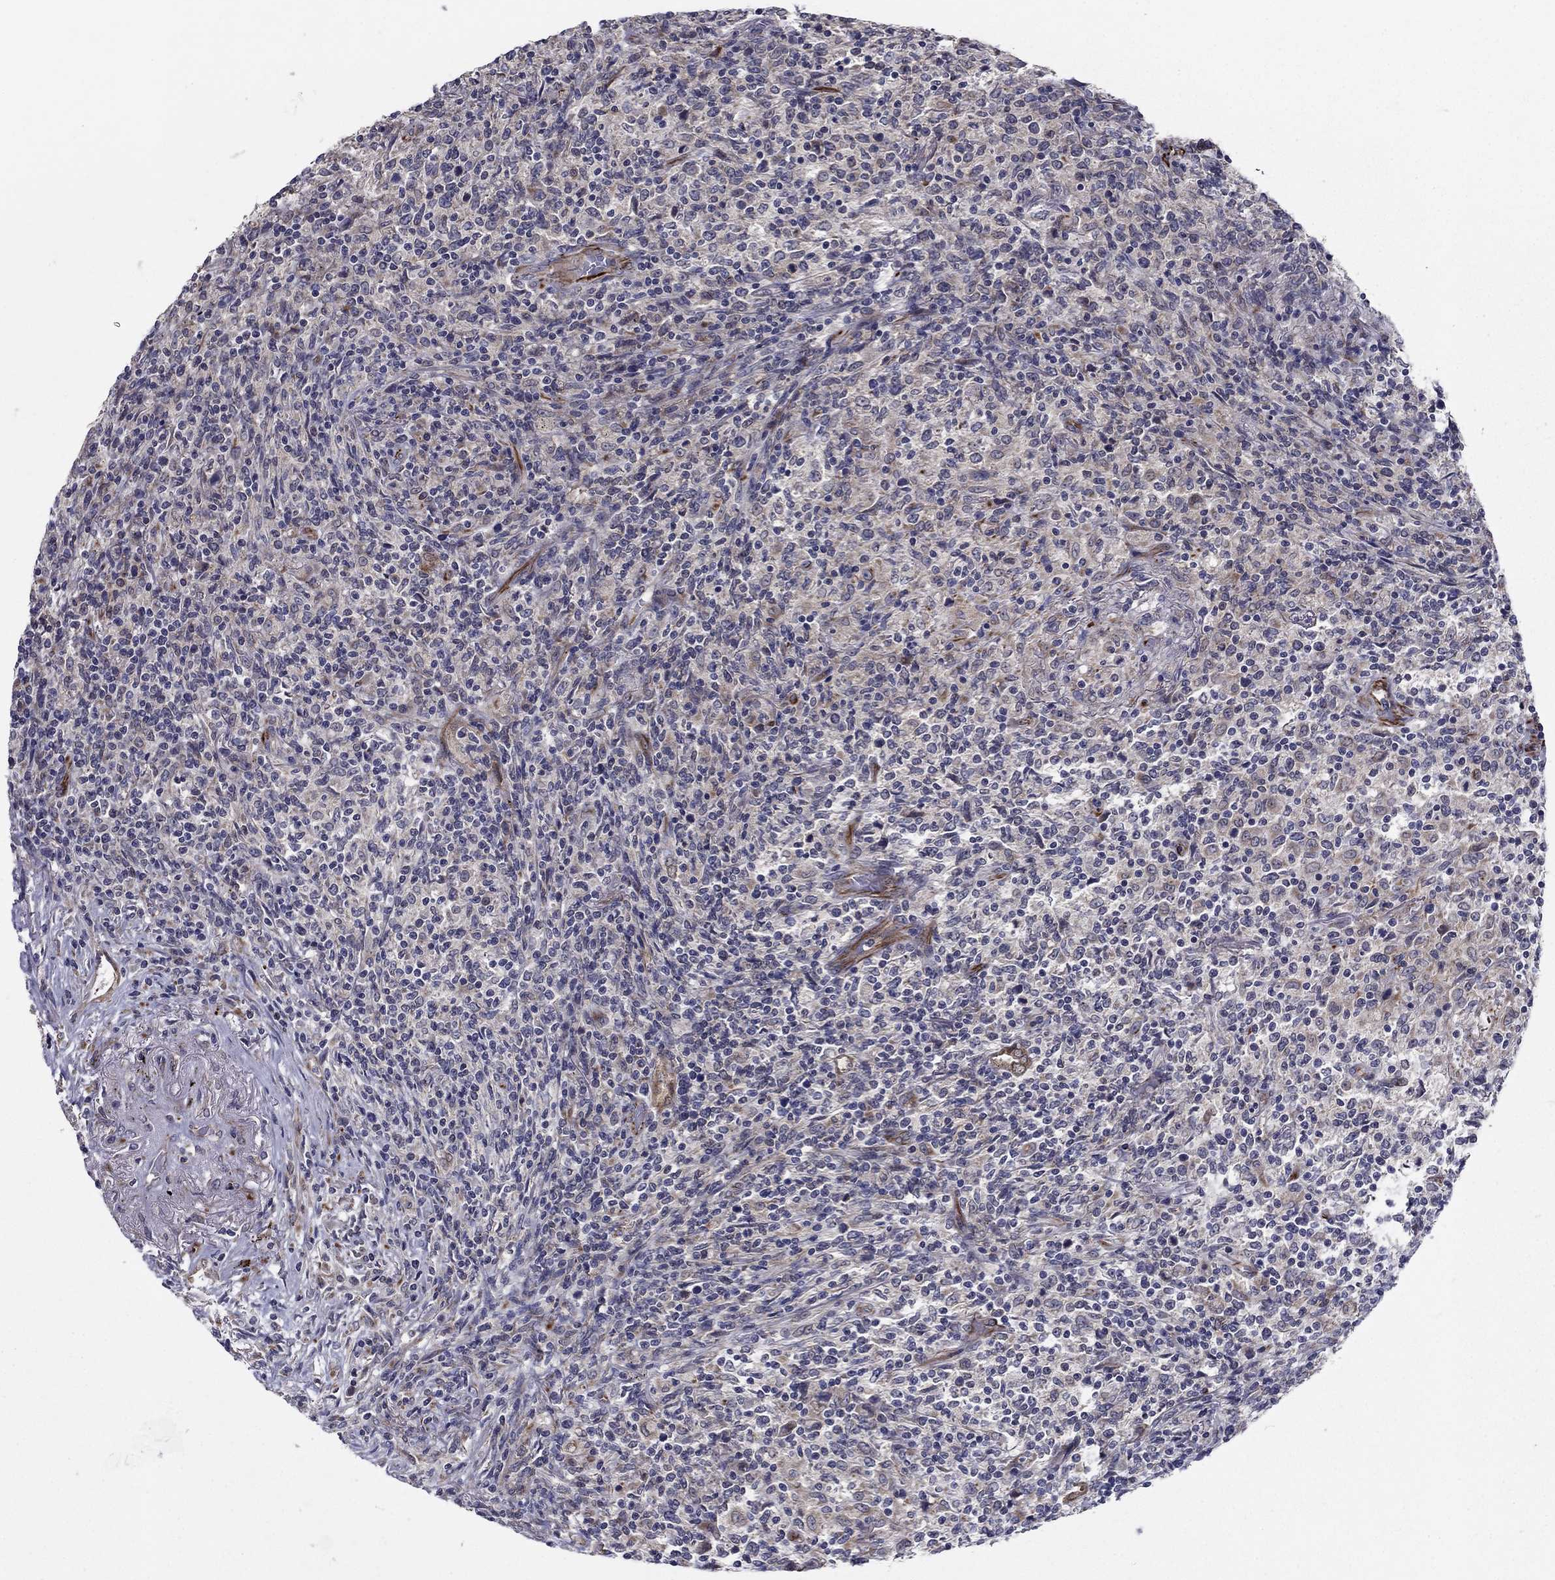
{"staining": {"intensity": "negative", "quantity": "none", "location": "none"}, "tissue": "lymphoma", "cell_type": "Tumor cells", "image_type": "cancer", "snomed": [{"axis": "morphology", "description": "Malignant lymphoma, non-Hodgkin's type, High grade"}, {"axis": "topography", "description": "Lung"}], "caption": "A high-resolution image shows immunohistochemistry staining of high-grade malignant lymphoma, non-Hodgkin's type, which displays no significant positivity in tumor cells.", "gene": "LACTB2", "patient": {"sex": "male", "age": 79}}